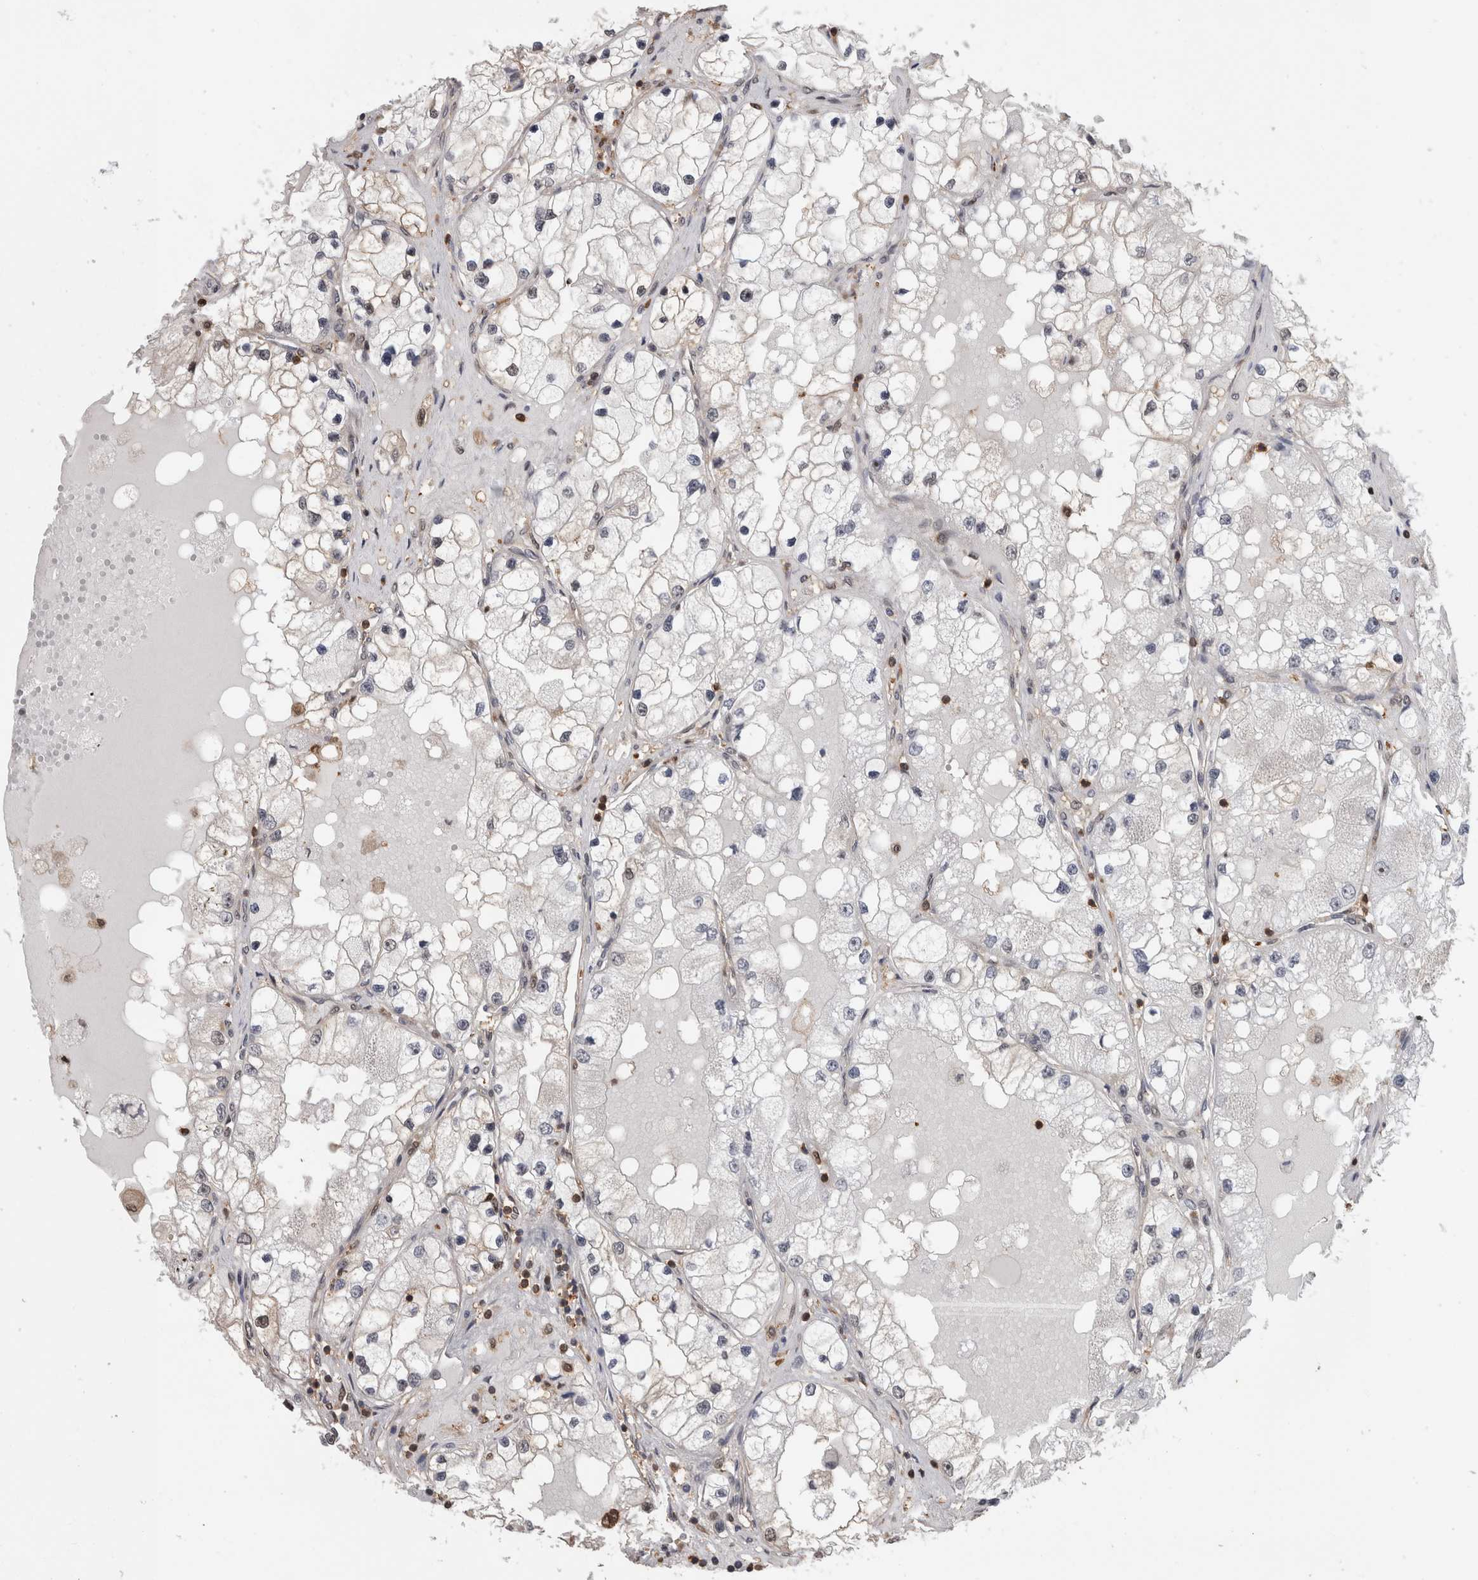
{"staining": {"intensity": "negative", "quantity": "none", "location": "none"}, "tissue": "renal cancer", "cell_type": "Tumor cells", "image_type": "cancer", "snomed": [{"axis": "morphology", "description": "Adenocarcinoma, NOS"}, {"axis": "topography", "description": "Kidney"}], "caption": "Tumor cells show no significant protein expression in renal adenocarcinoma.", "gene": "TDRD7", "patient": {"sex": "male", "age": 68}}